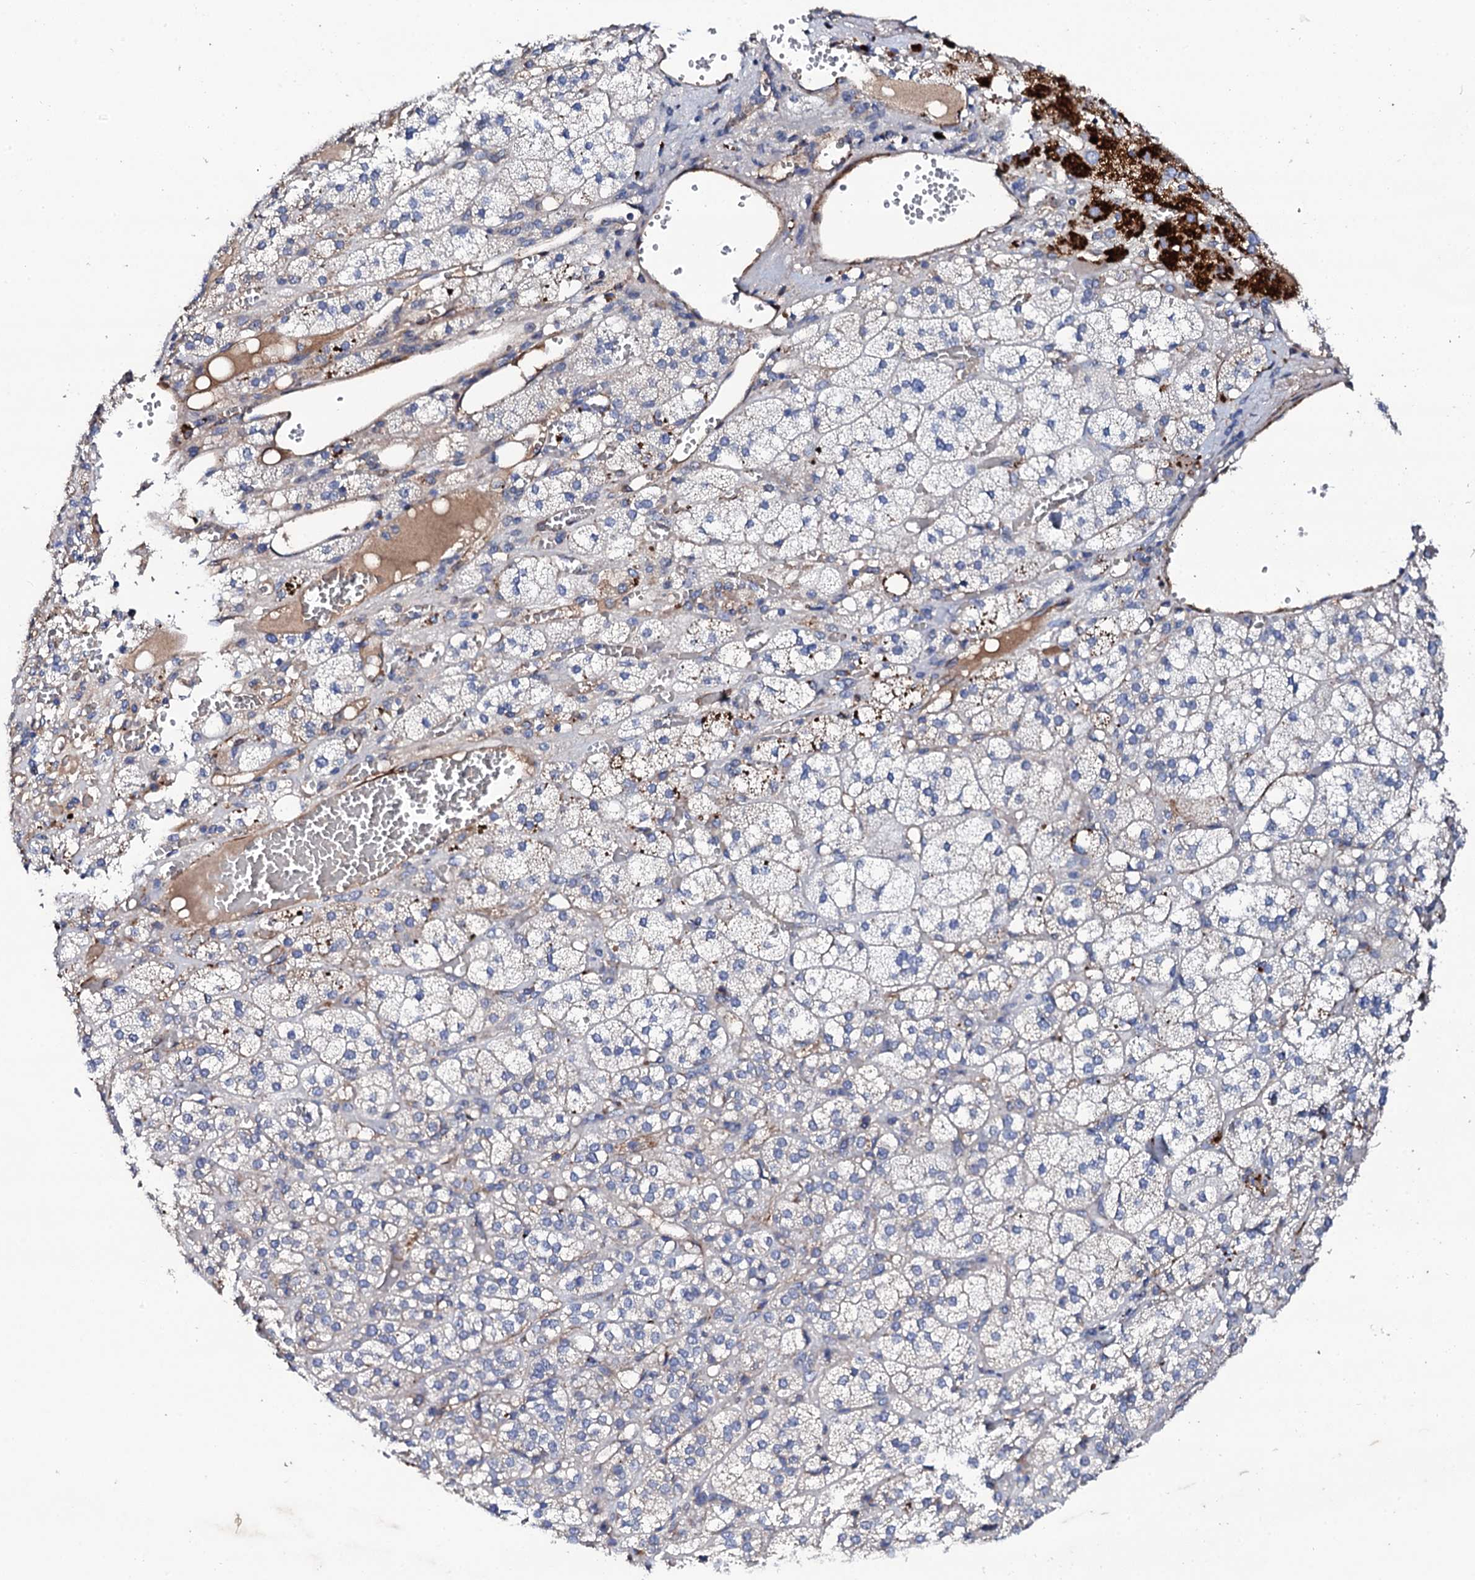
{"staining": {"intensity": "strong", "quantity": "<25%", "location": "cytoplasmic/membranous"}, "tissue": "adrenal gland", "cell_type": "Glandular cells", "image_type": "normal", "snomed": [{"axis": "morphology", "description": "Normal tissue, NOS"}, {"axis": "topography", "description": "Adrenal gland"}], "caption": "Protein analysis of normal adrenal gland demonstrates strong cytoplasmic/membranous expression in approximately <25% of glandular cells.", "gene": "DBX1", "patient": {"sex": "female", "age": 61}}